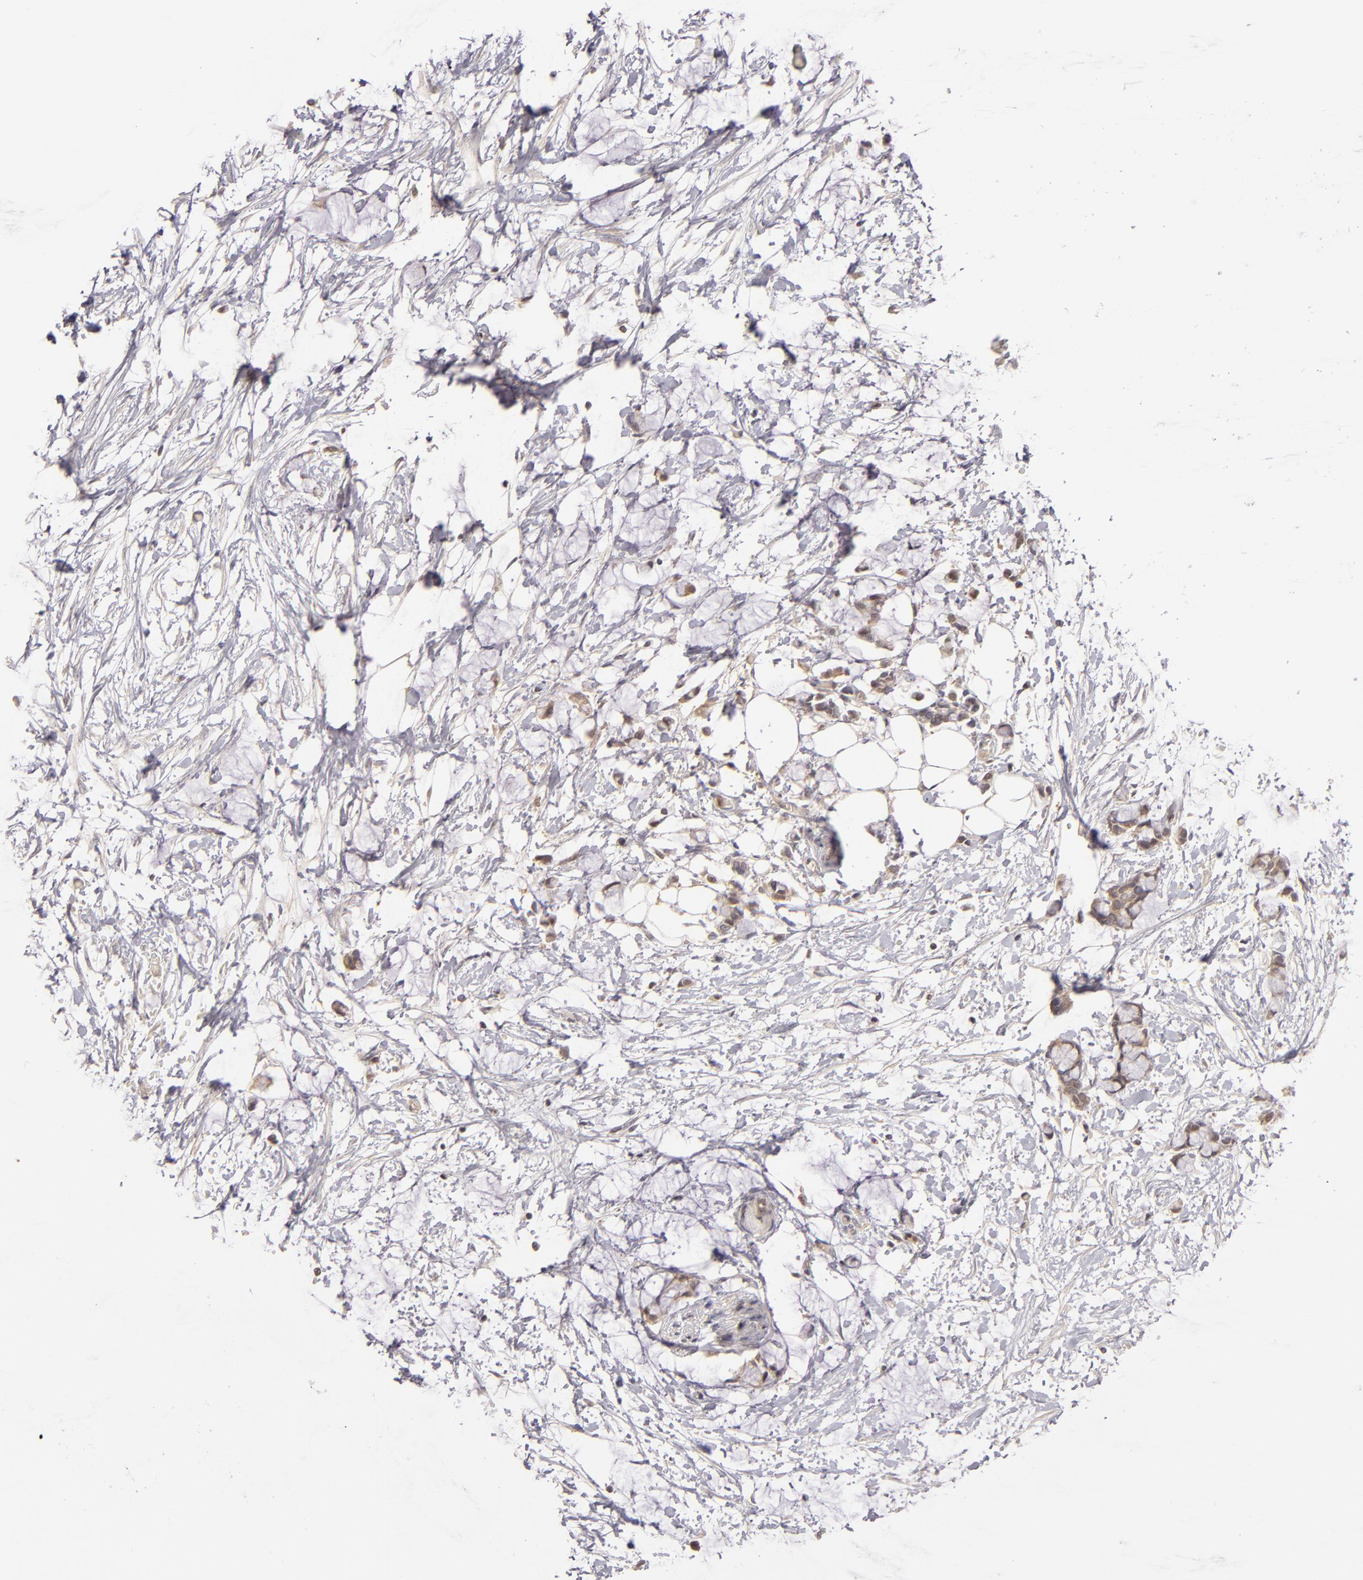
{"staining": {"intensity": "weak", "quantity": ">75%", "location": "cytoplasmic/membranous,nuclear"}, "tissue": "colorectal cancer", "cell_type": "Tumor cells", "image_type": "cancer", "snomed": [{"axis": "morphology", "description": "Normal tissue, NOS"}, {"axis": "morphology", "description": "Adenocarcinoma, NOS"}, {"axis": "topography", "description": "Colon"}, {"axis": "topography", "description": "Peripheral nerve tissue"}], "caption": "Brown immunohistochemical staining in human colorectal cancer (adenocarcinoma) demonstrates weak cytoplasmic/membranous and nuclear positivity in approximately >75% of tumor cells.", "gene": "LRG1", "patient": {"sex": "male", "age": 14}}